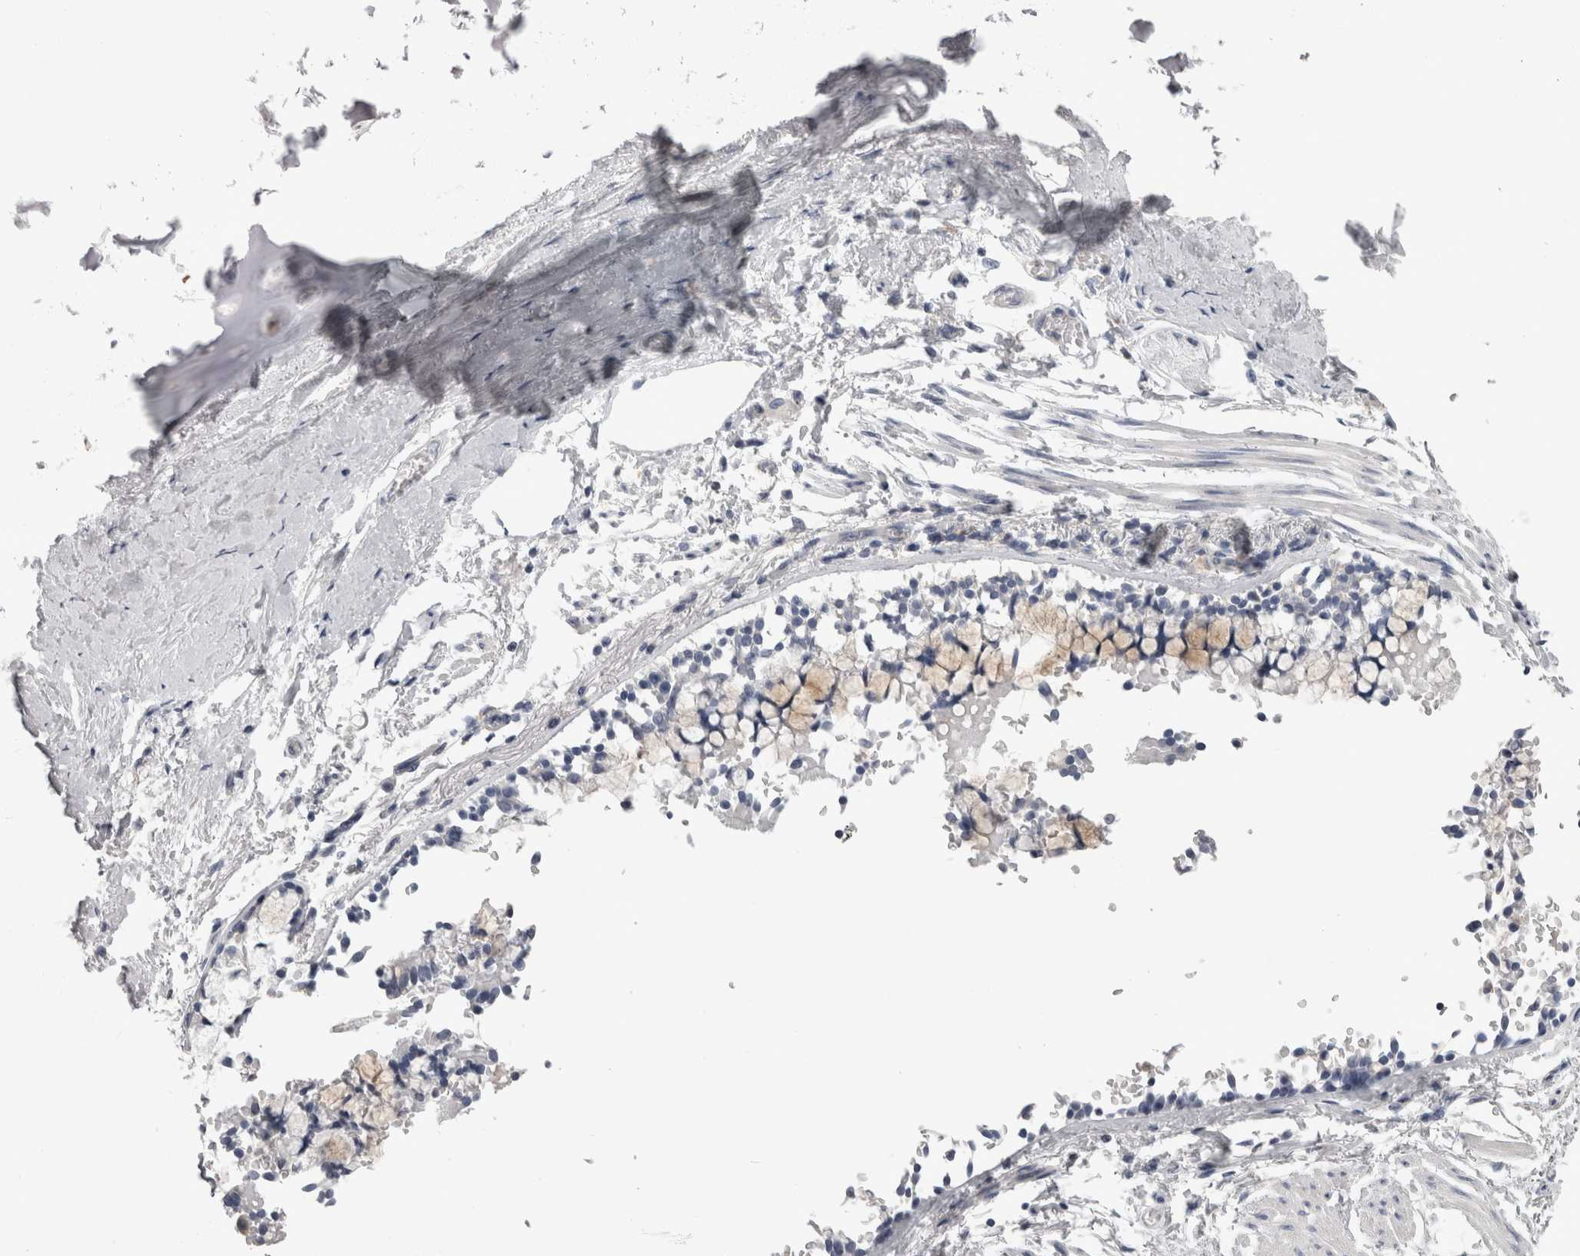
{"staining": {"intensity": "negative", "quantity": "none", "location": "none"}, "tissue": "adipose tissue", "cell_type": "Adipocytes", "image_type": "normal", "snomed": [{"axis": "morphology", "description": "Normal tissue, NOS"}, {"axis": "topography", "description": "Cartilage tissue"}, {"axis": "topography", "description": "Lung"}], "caption": "The immunohistochemistry (IHC) photomicrograph has no significant staining in adipocytes of adipose tissue.", "gene": "AFMID", "patient": {"sex": "female", "age": 77}}